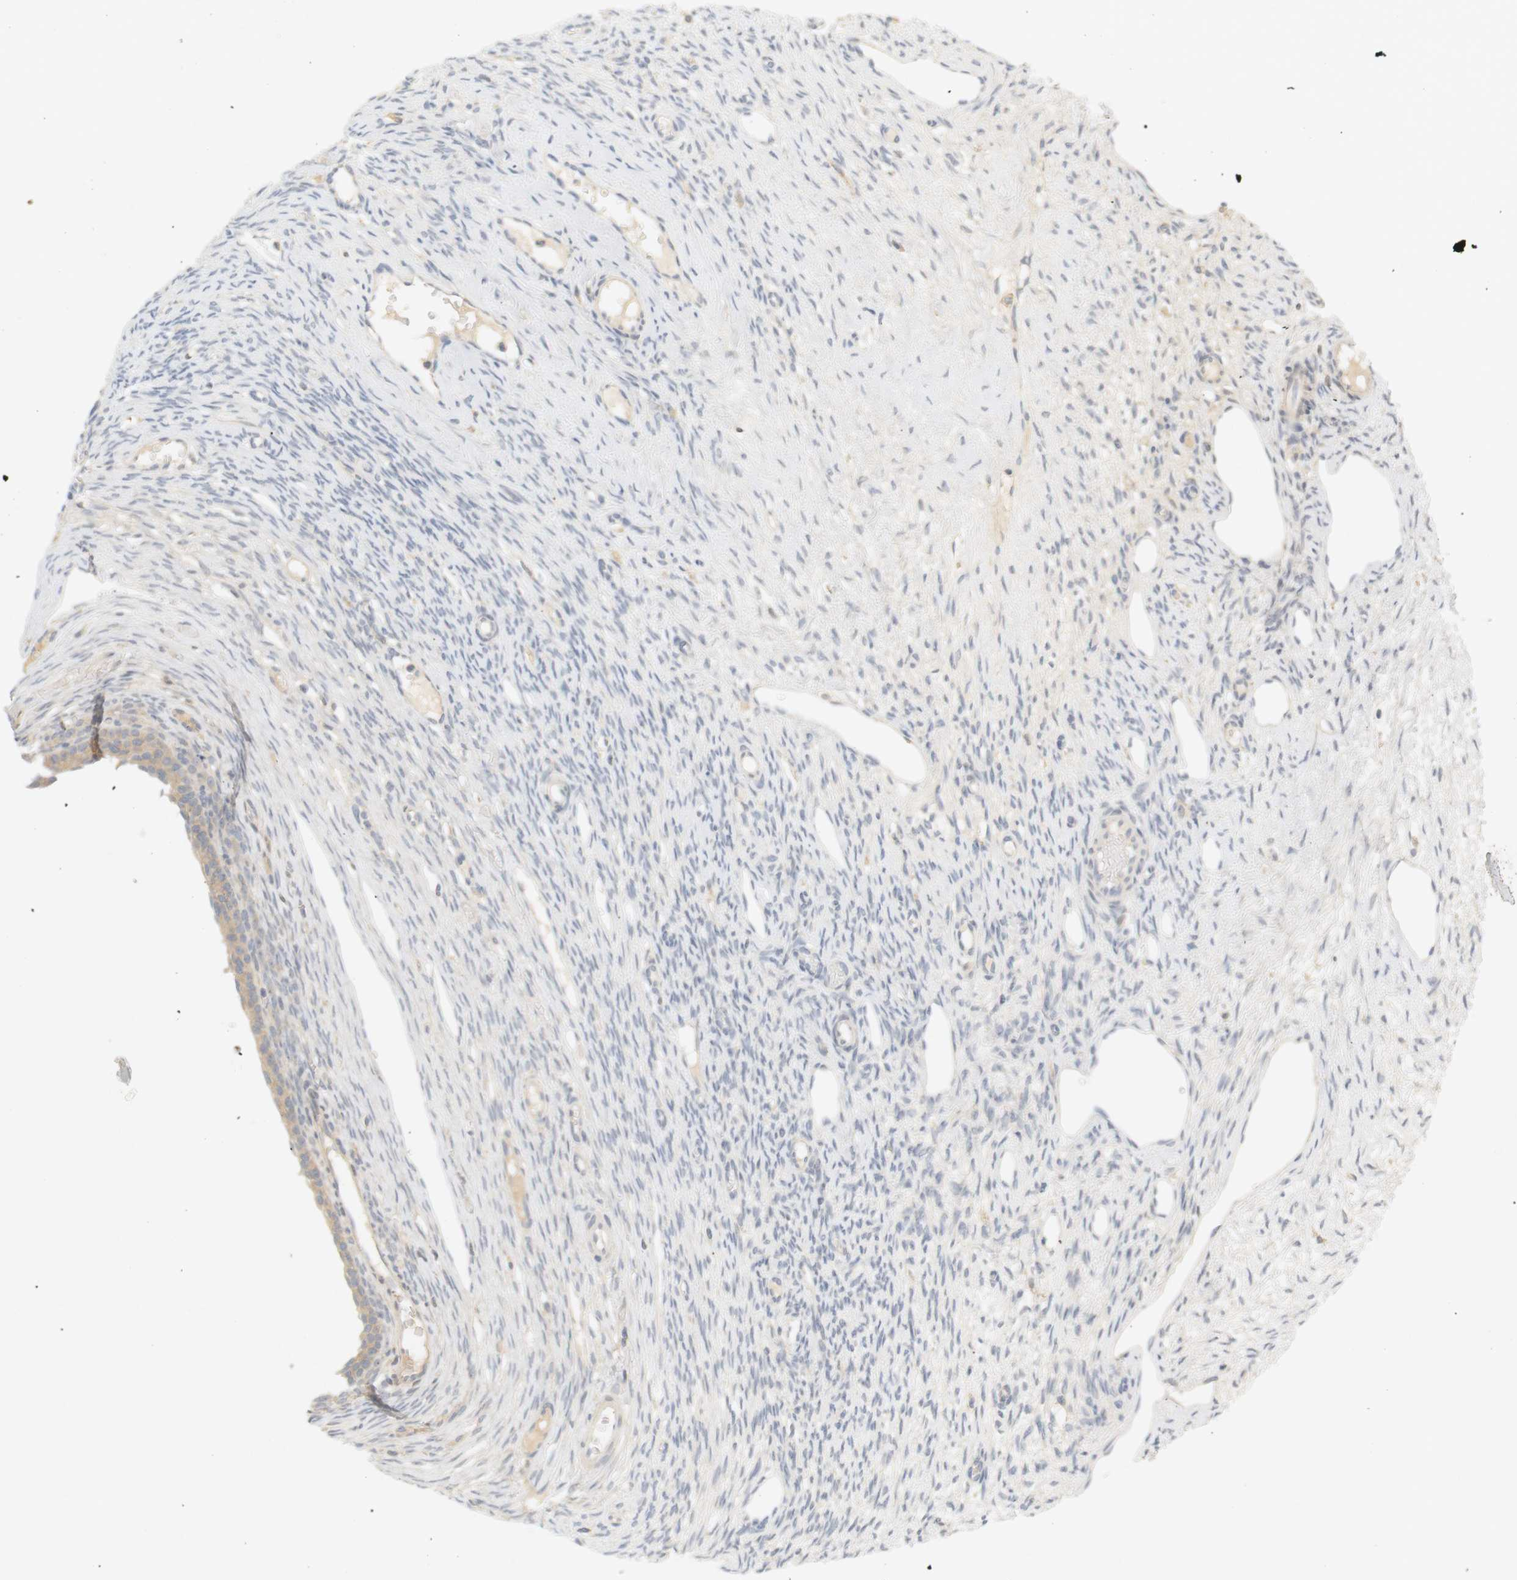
{"staining": {"intensity": "negative", "quantity": "none", "location": "none"}, "tissue": "ovary", "cell_type": "Follicle cells", "image_type": "normal", "snomed": [{"axis": "morphology", "description": "Normal tissue, NOS"}, {"axis": "topography", "description": "Ovary"}], "caption": "Protein analysis of normal ovary displays no significant expression in follicle cells.", "gene": "RTN3", "patient": {"sex": "female", "age": 33}}